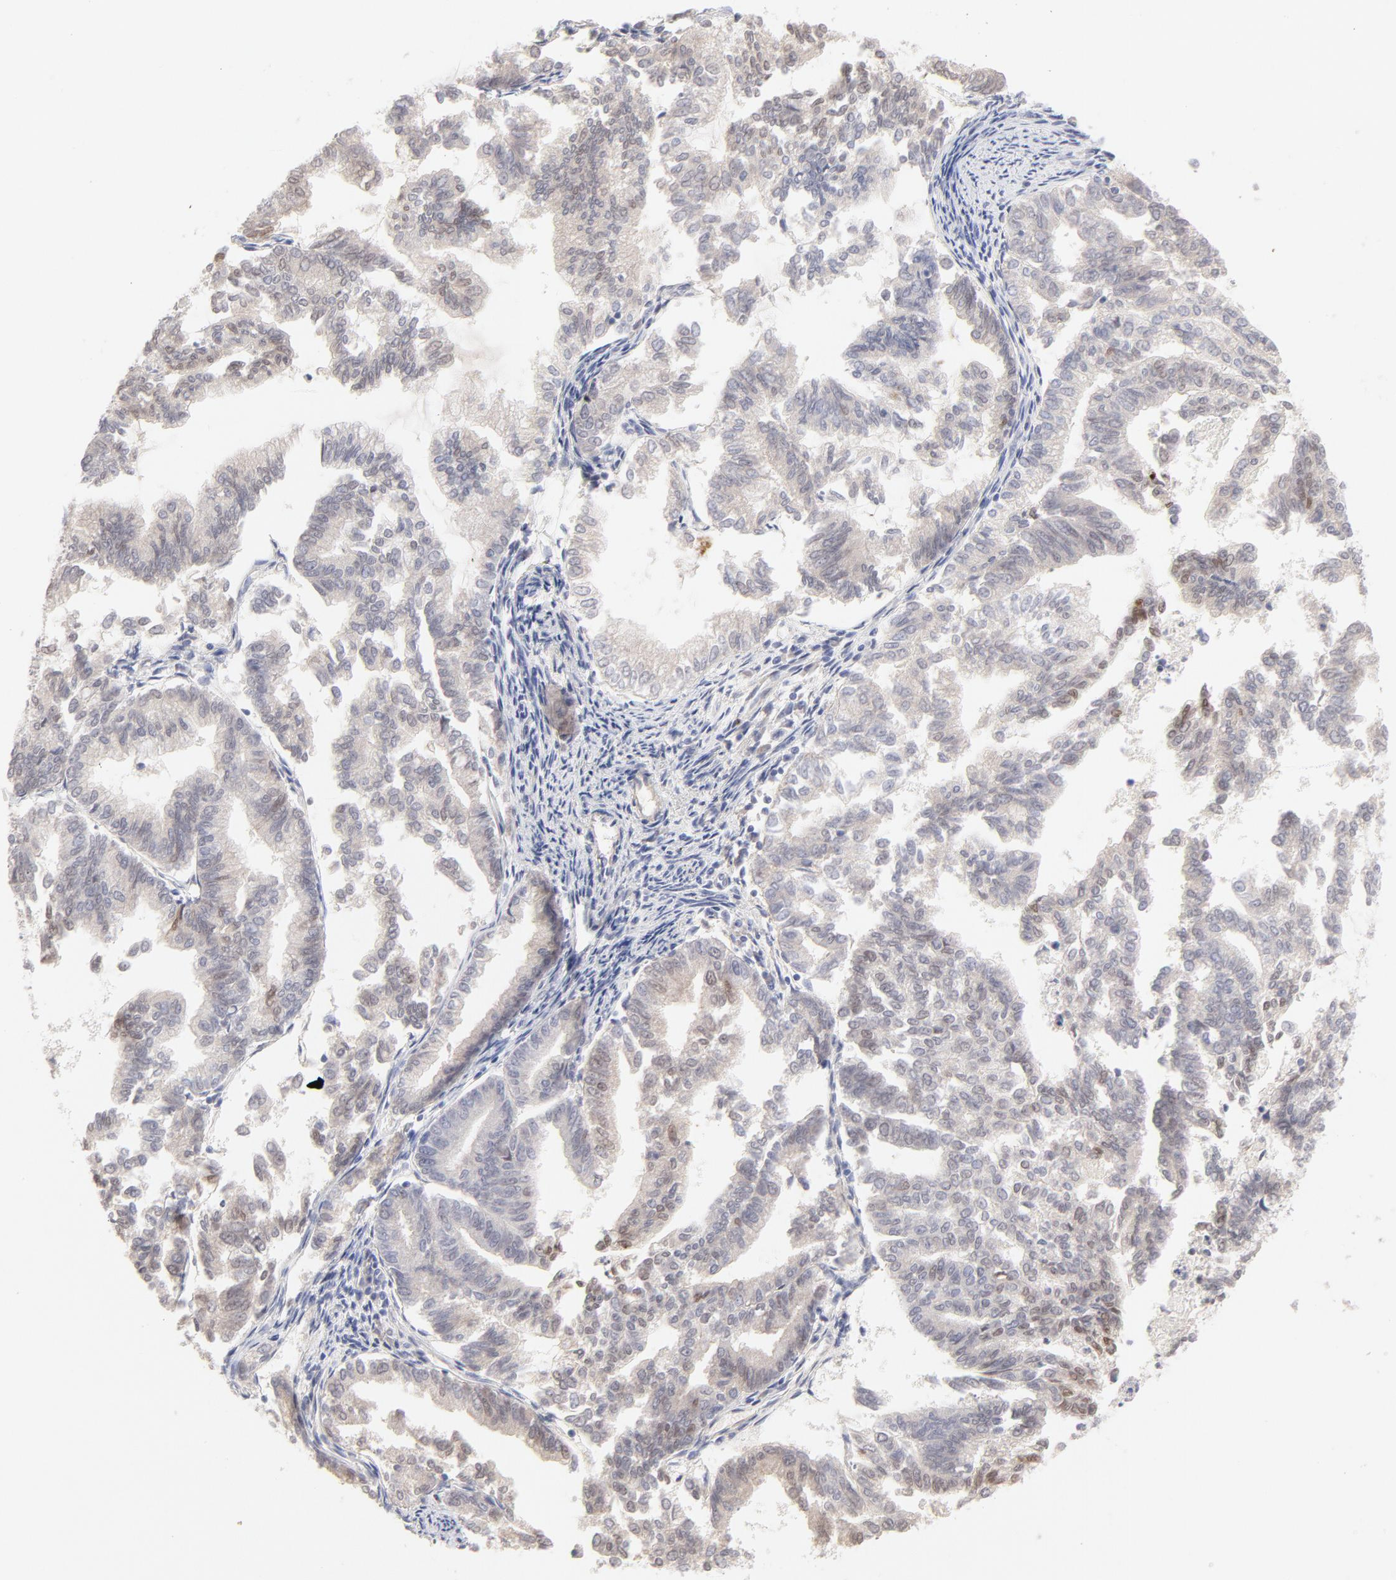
{"staining": {"intensity": "weak", "quantity": "<25%", "location": "nuclear"}, "tissue": "endometrial cancer", "cell_type": "Tumor cells", "image_type": "cancer", "snomed": [{"axis": "morphology", "description": "Adenocarcinoma, NOS"}, {"axis": "topography", "description": "Endometrium"}], "caption": "DAB immunohistochemical staining of endometrial adenocarcinoma displays no significant positivity in tumor cells.", "gene": "ELF3", "patient": {"sex": "female", "age": 79}}